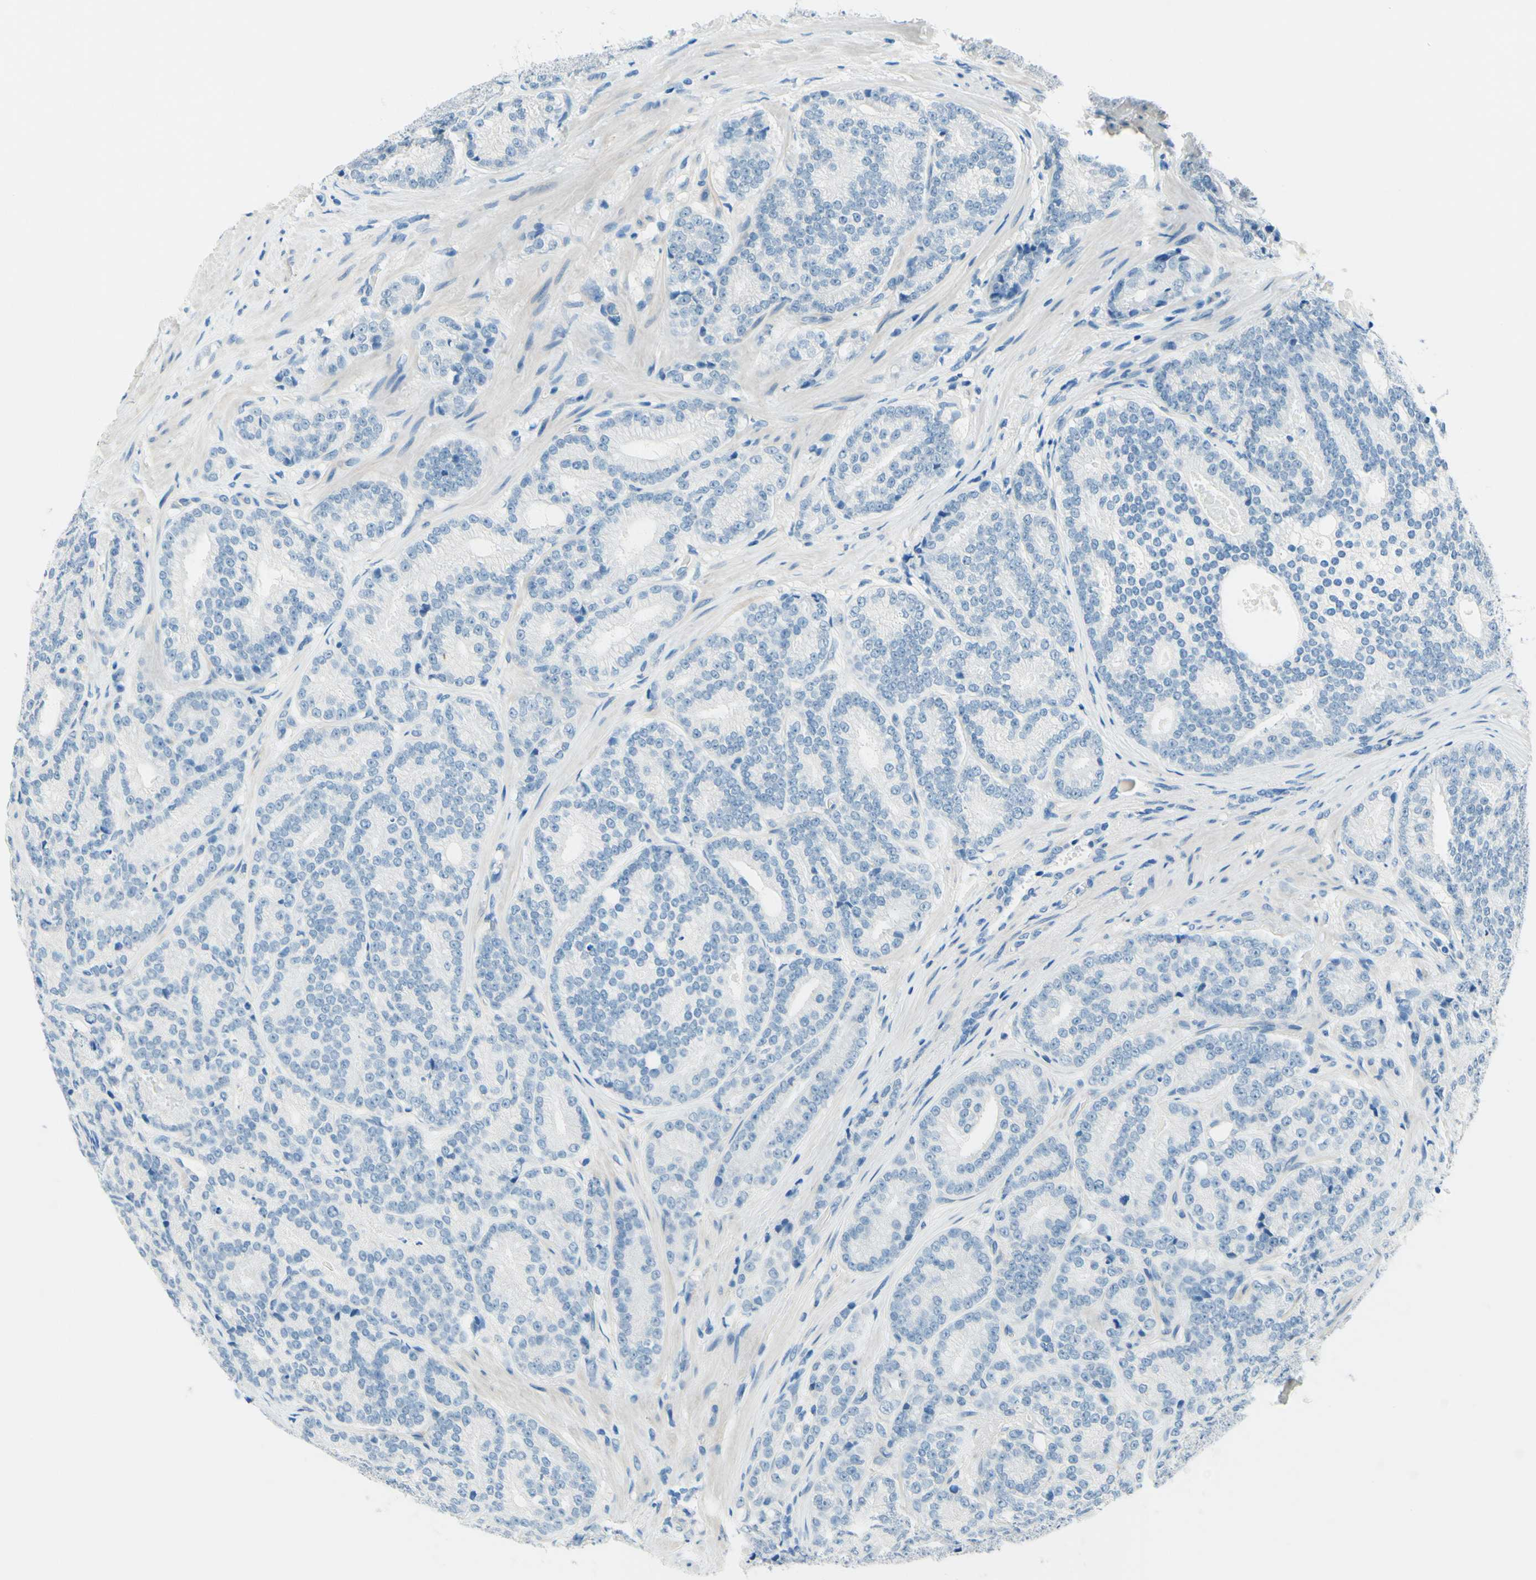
{"staining": {"intensity": "negative", "quantity": "none", "location": "none"}, "tissue": "prostate cancer", "cell_type": "Tumor cells", "image_type": "cancer", "snomed": [{"axis": "morphology", "description": "Adenocarcinoma, High grade"}, {"axis": "topography", "description": "Prostate"}], "caption": "Immunohistochemistry (IHC) of prostate high-grade adenocarcinoma demonstrates no positivity in tumor cells.", "gene": "PASD1", "patient": {"sex": "male", "age": 61}}